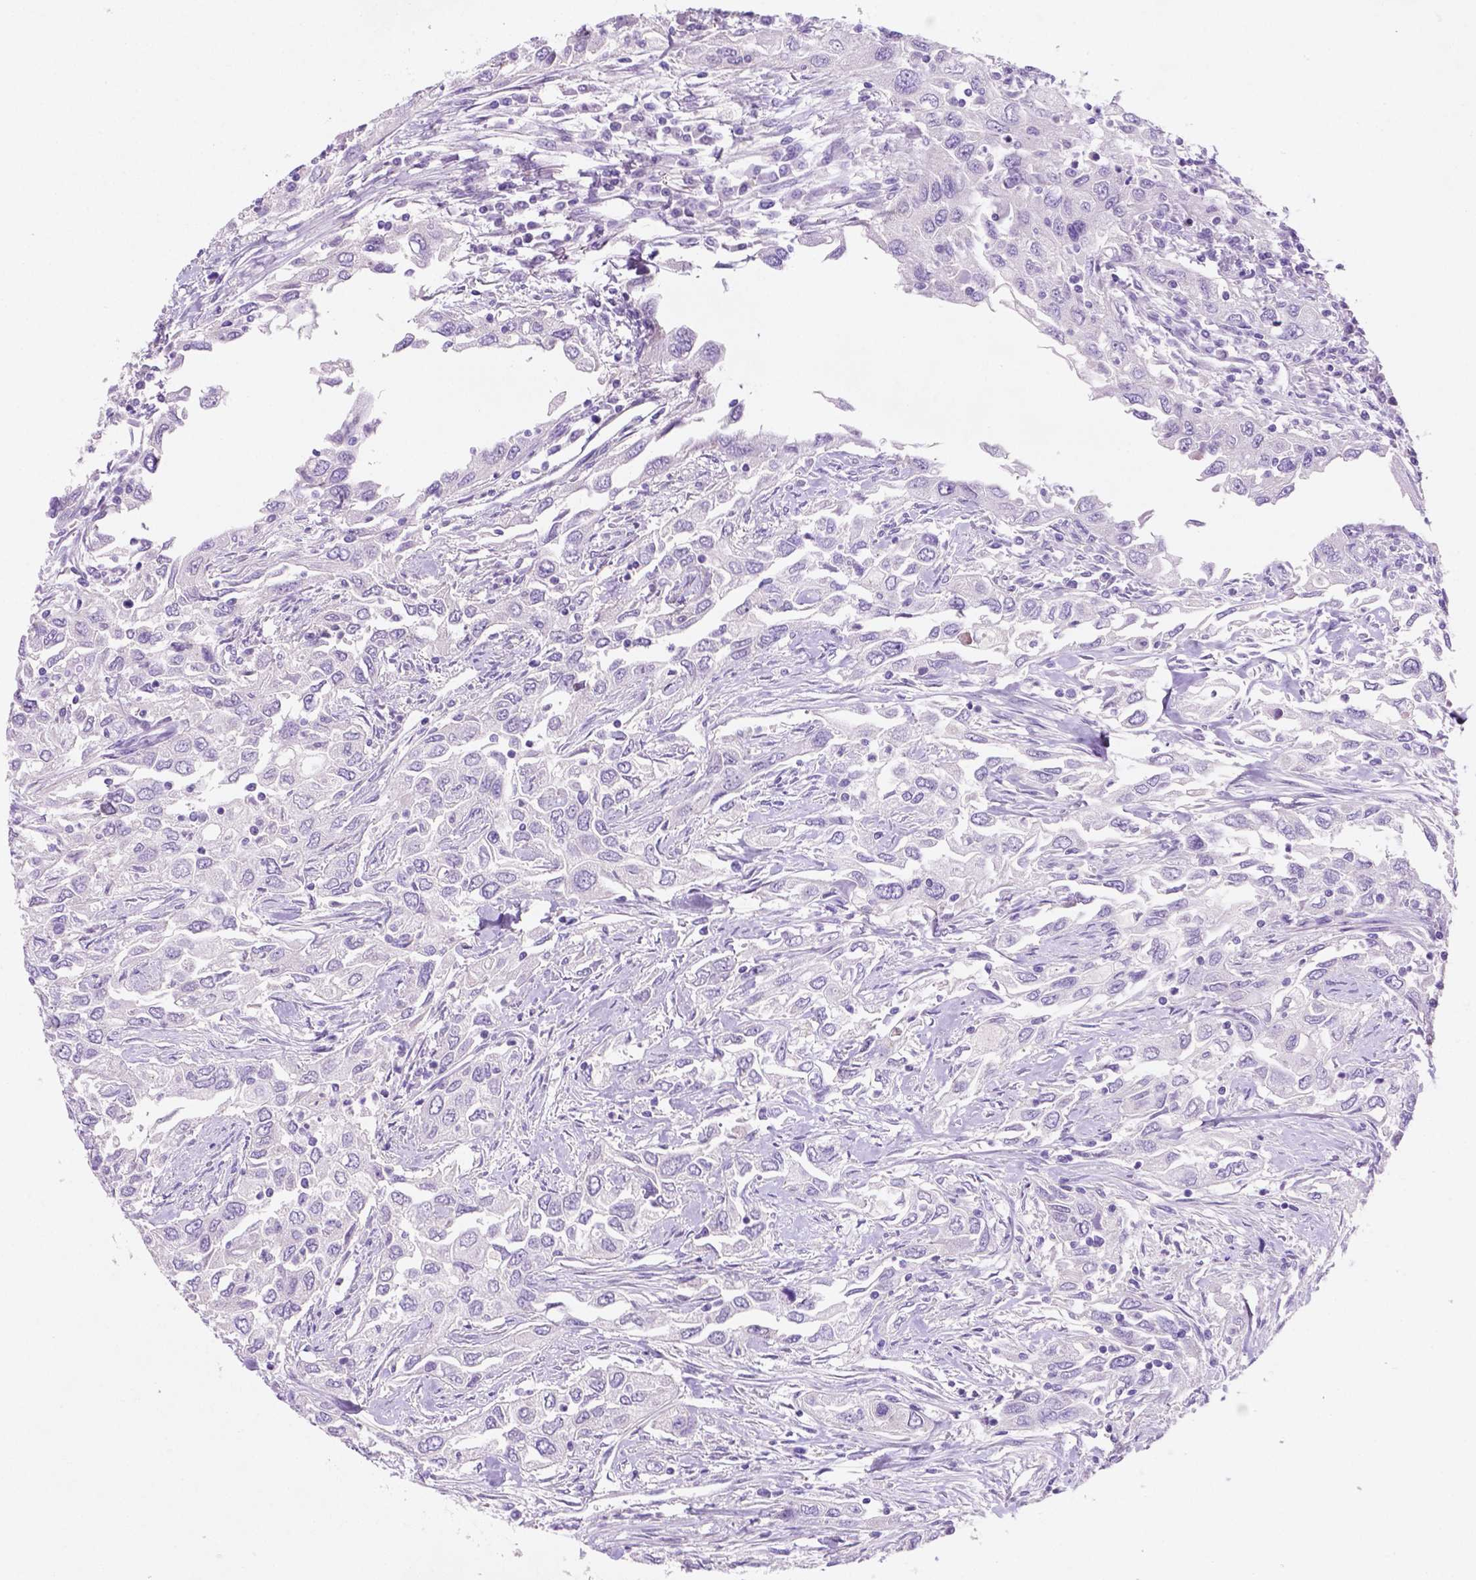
{"staining": {"intensity": "negative", "quantity": "none", "location": "none"}, "tissue": "urothelial cancer", "cell_type": "Tumor cells", "image_type": "cancer", "snomed": [{"axis": "morphology", "description": "Urothelial carcinoma, High grade"}, {"axis": "topography", "description": "Urinary bladder"}], "caption": "High-grade urothelial carcinoma stained for a protein using immunohistochemistry displays no staining tumor cells.", "gene": "EBLN2", "patient": {"sex": "male", "age": 76}}